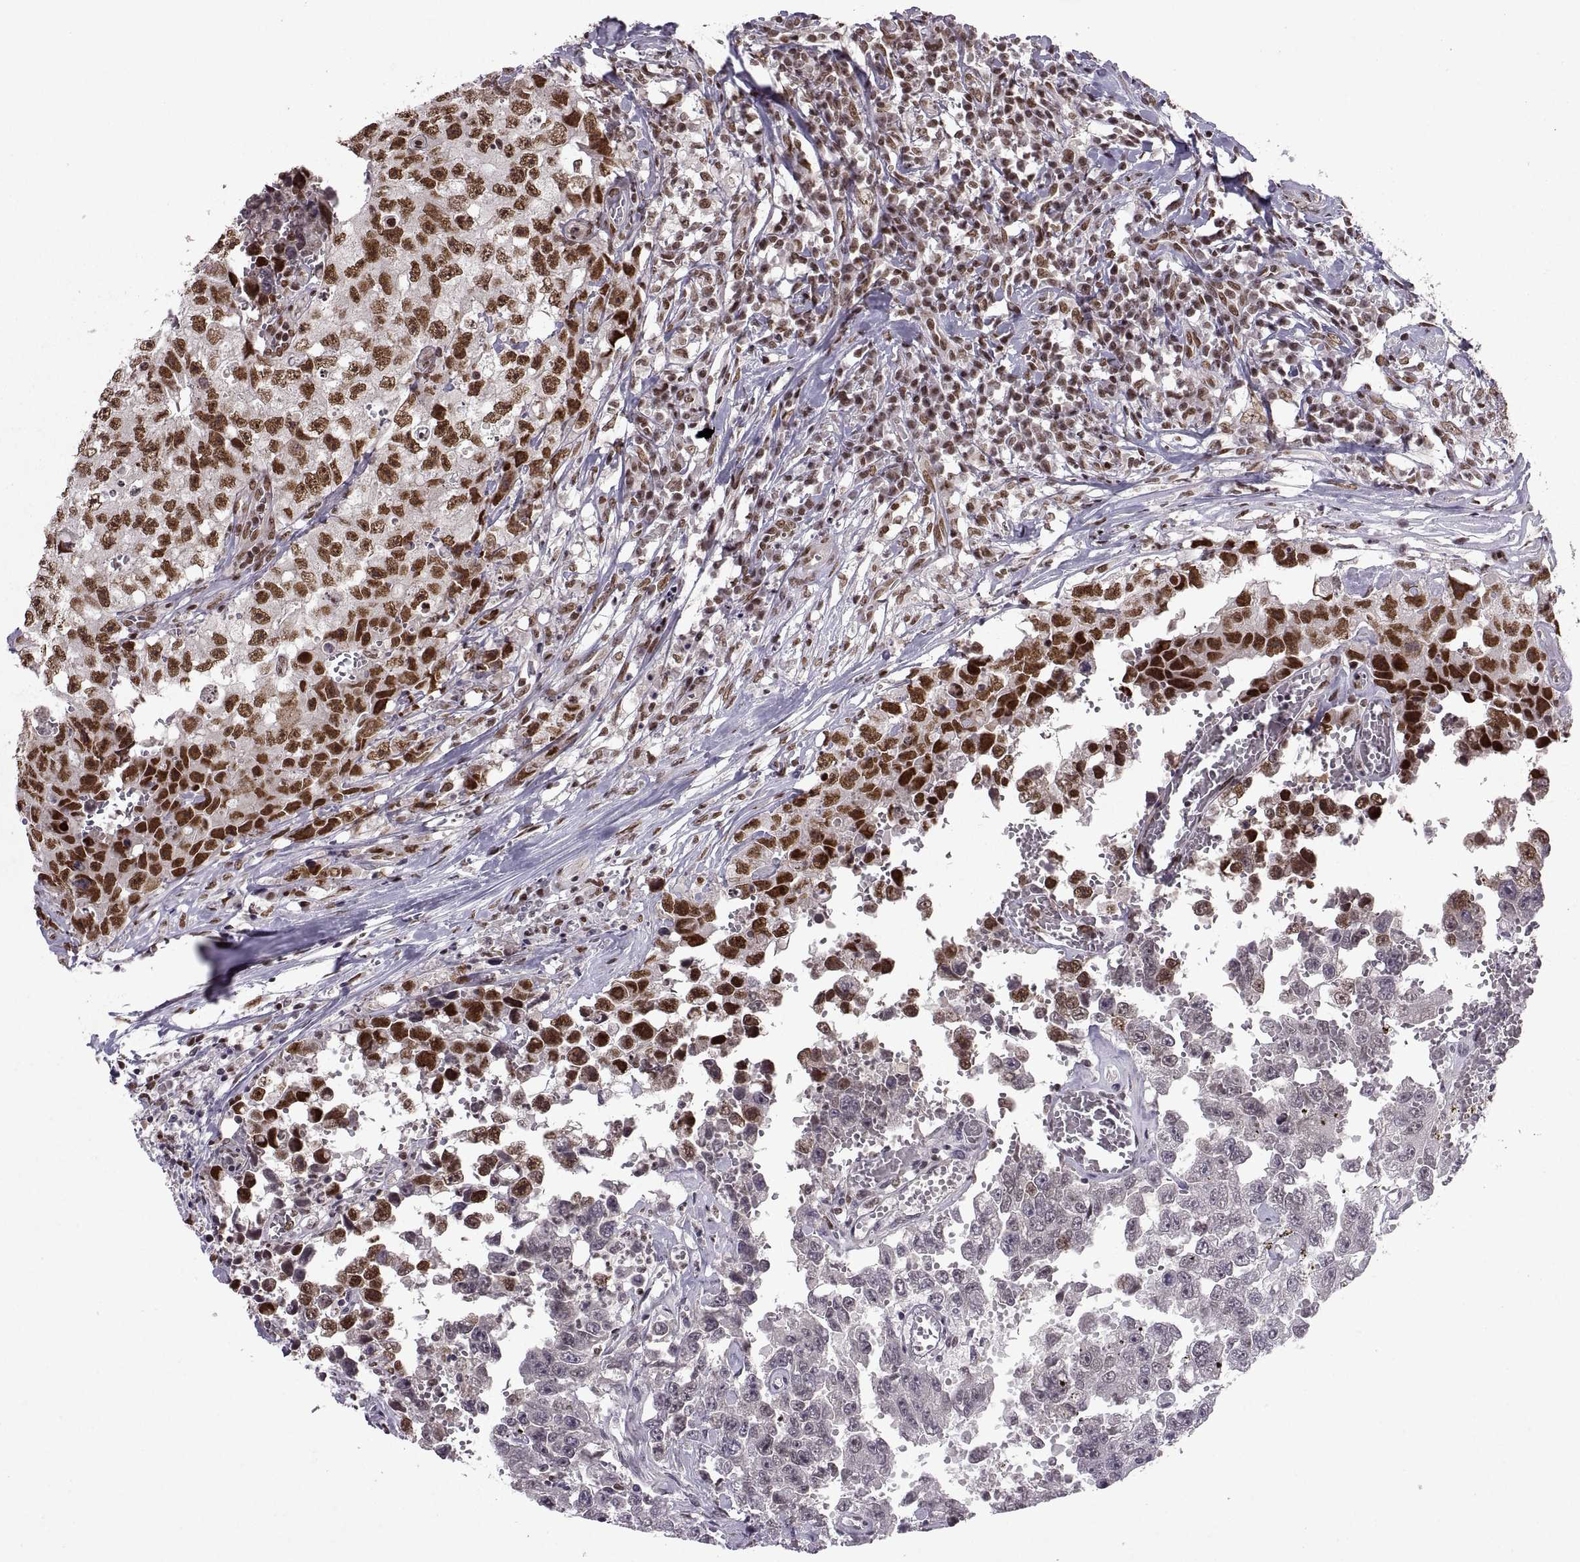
{"staining": {"intensity": "strong", "quantity": ">75%", "location": "nuclear"}, "tissue": "testis cancer", "cell_type": "Tumor cells", "image_type": "cancer", "snomed": [{"axis": "morphology", "description": "Carcinoma, Embryonal, NOS"}, {"axis": "topography", "description": "Testis"}], "caption": "Testis embryonal carcinoma tissue exhibits strong nuclear positivity in about >75% of tumor cells", "gene": "MT1E", "patient": {"sex": "male", "age": 36}}